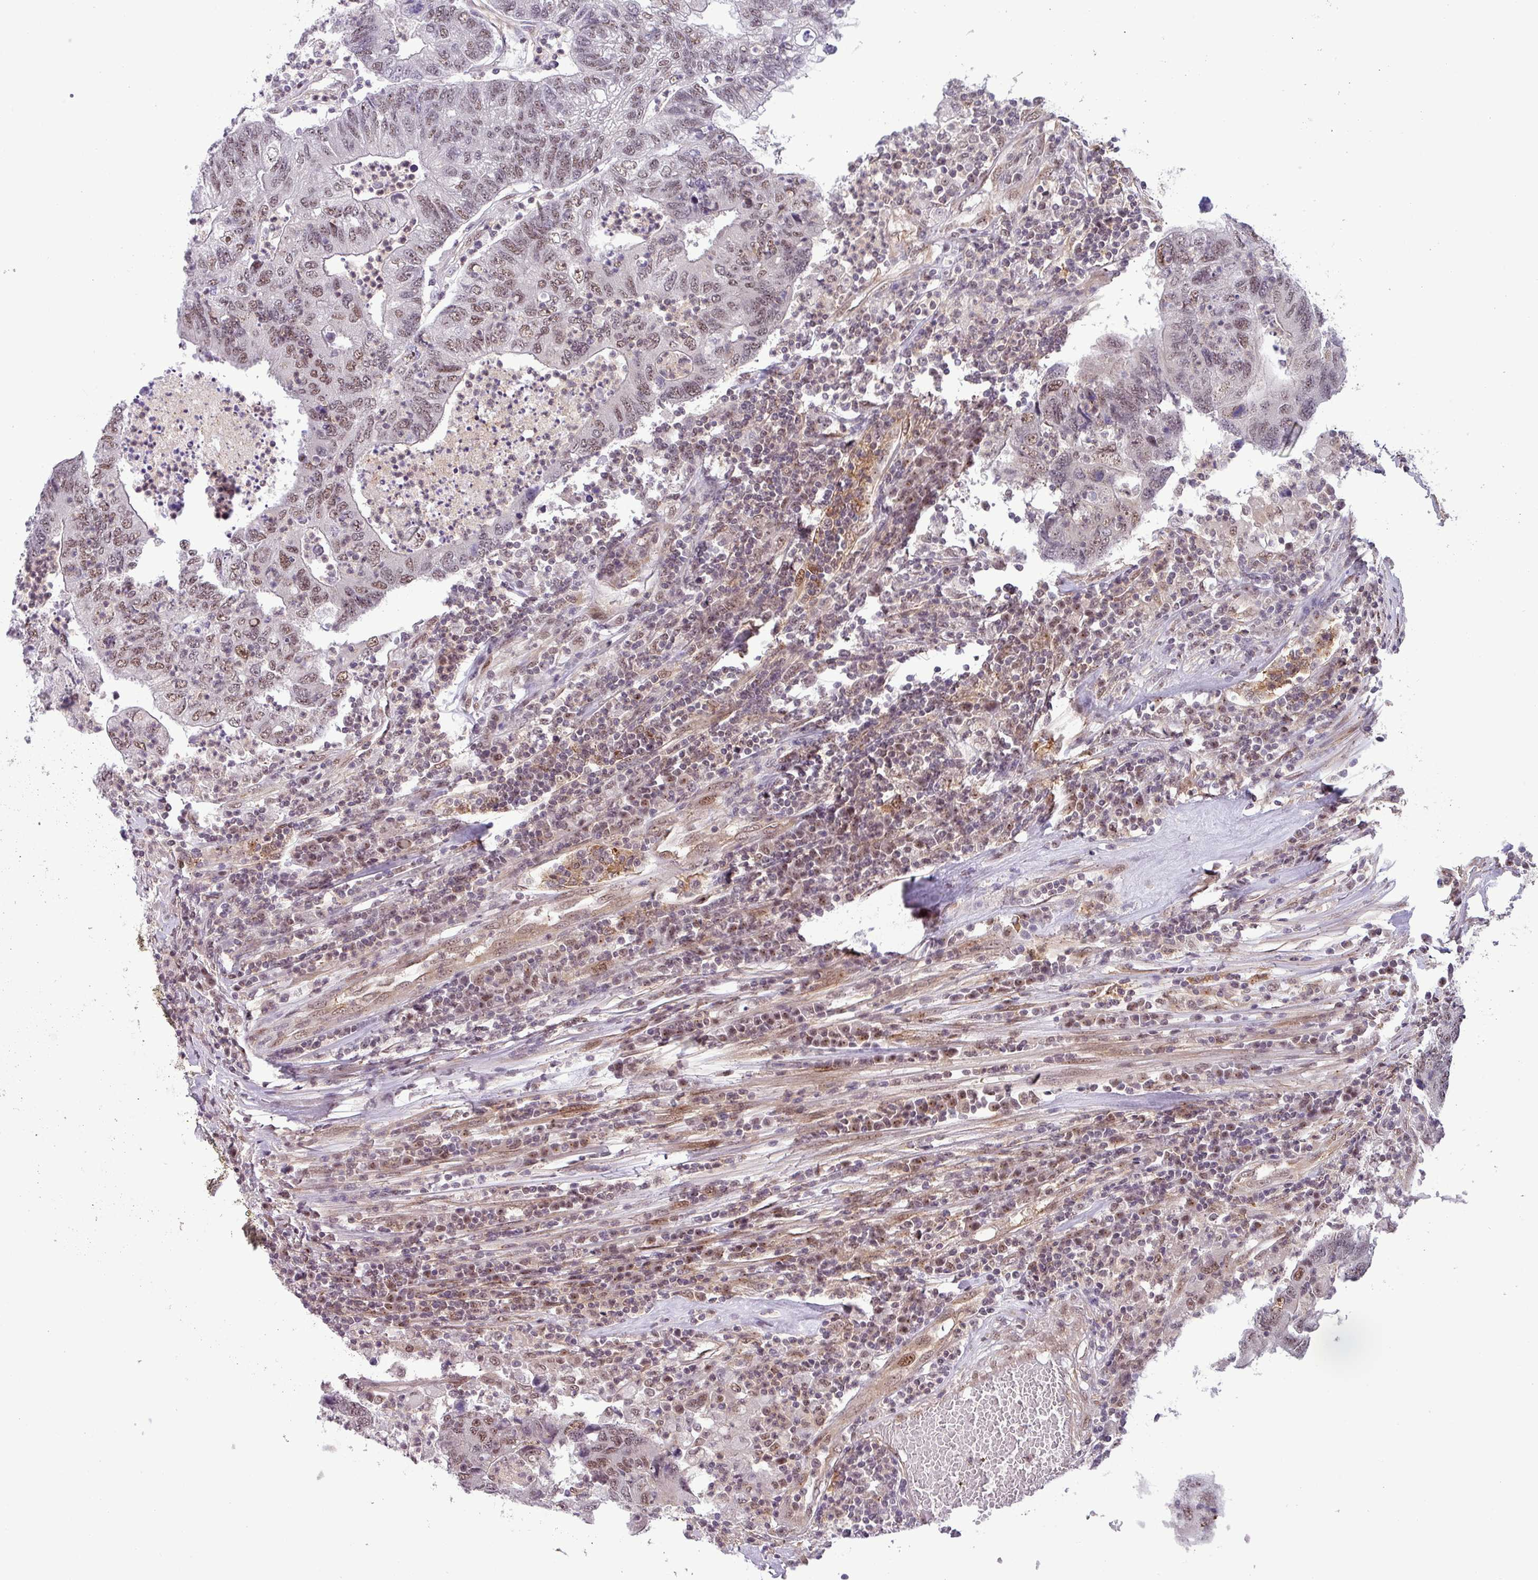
{"staining": {"intensity": "moderate", "quantity": ">75%", "location": "nuclear"}, "tissue": "colorectal cancer", "cell_type": "Tumor cells", "image_type": "cancer", "snomed": [{"axis": "morphology", "description": "Adenocarcinoma, NOS"}, {"axis": "topography", "description": "Colon"}], "caption": "Protein staining reveals moderate nuclear expression in approximately >75% of tumor cells in colorectal cancer (adenocarcinoma).", "gene": "NPFFR1", "patient": {"sex": "female", "age": 48}}